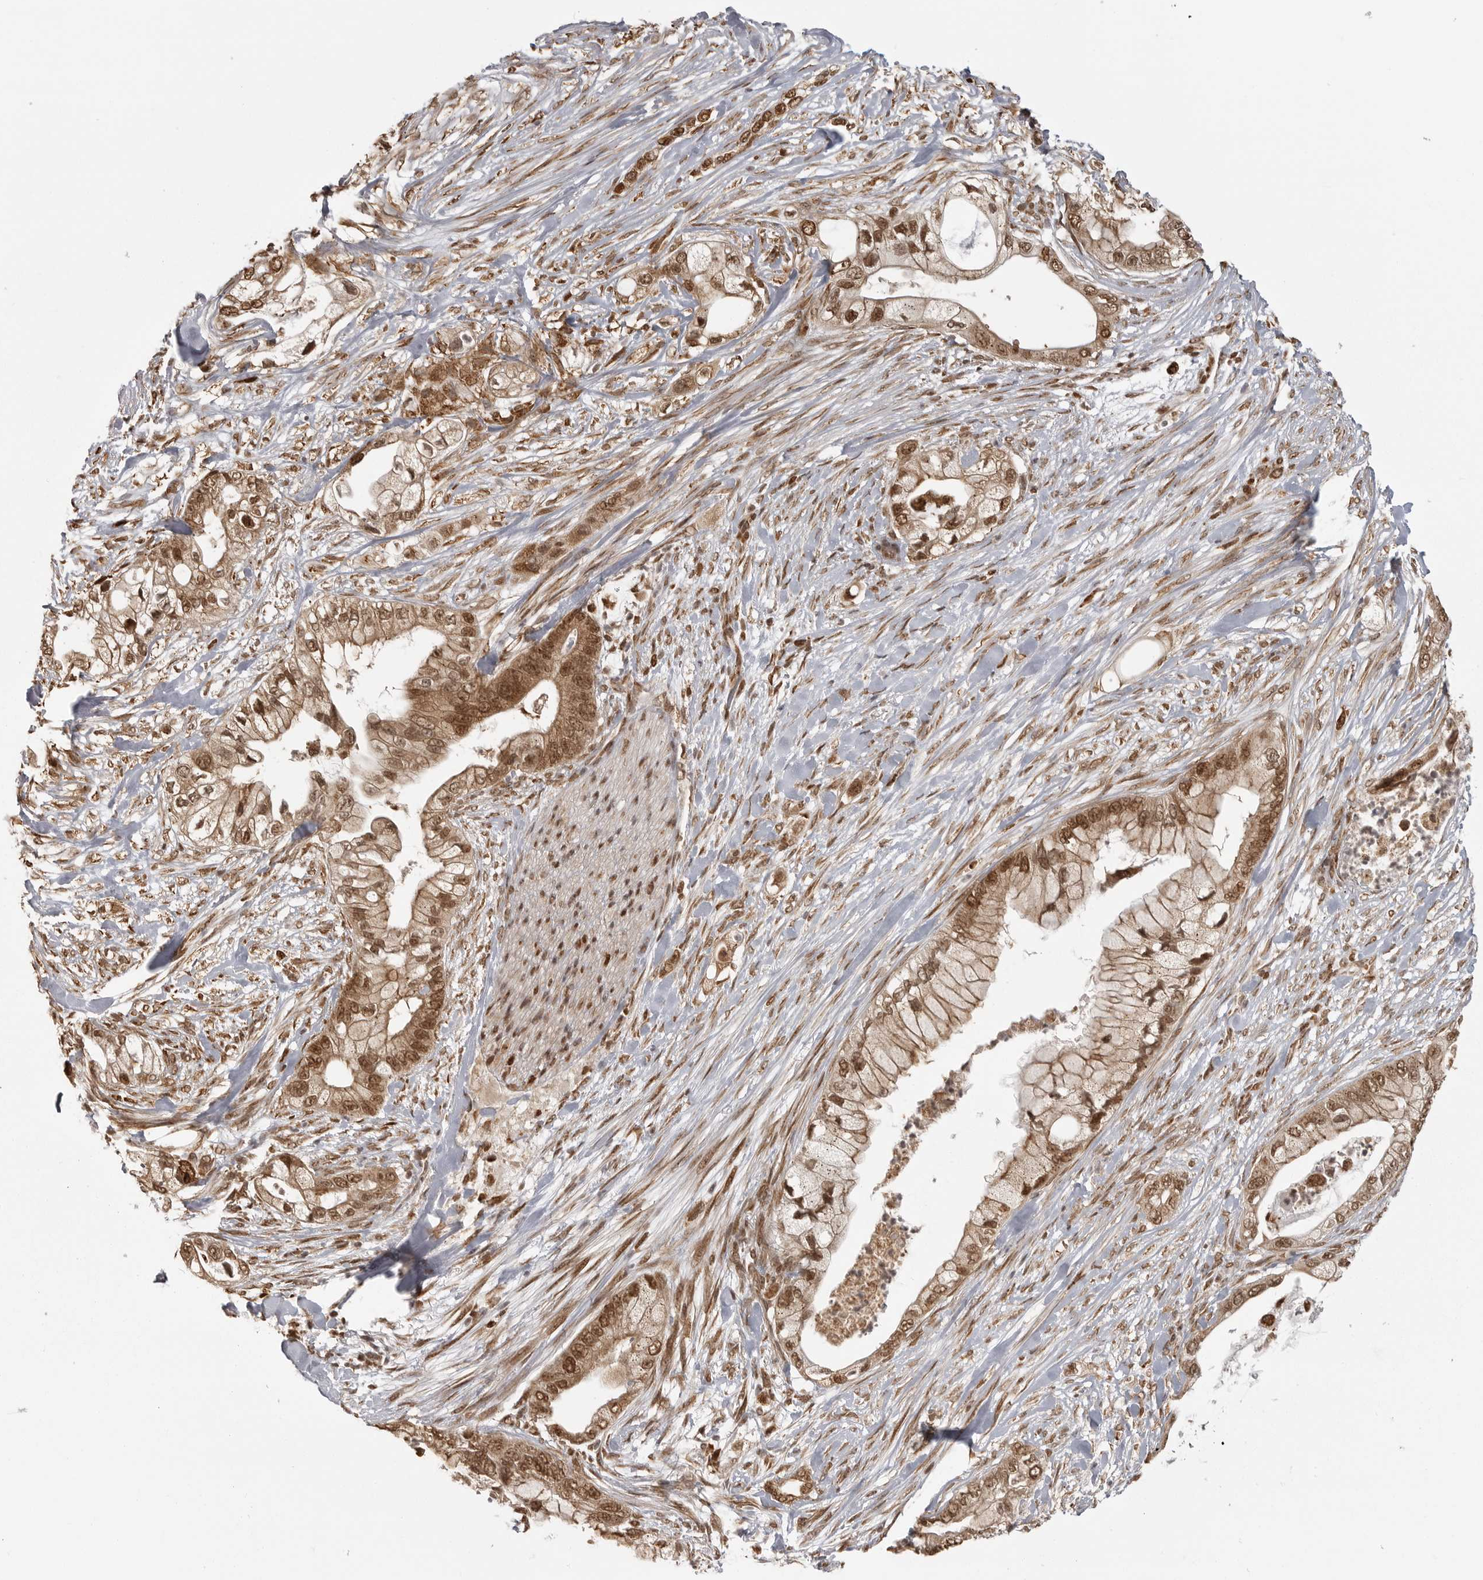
{"staining": {"intensity": "moderate", "quantity": ">75%", "location": "cytoplasmic/membranous,nuclear"}, "tissue": "pancreatic cancer", "cell_type": "Tumor cells", "image_type": "cancer", "snomed": [{"axis": "morphology", "description": "Adenocarcinoma, NOS"}, {"axis": "topography", "description": "Pancreas"}], "caption": "Protein expression analysis of pancreatic cancer (adenocarcinoma) shows moderate cytoplasmic/membranous and nuclear expression in approximately >75% of tumor cells.", "gene": "ISG20L2", "patient": {"sex": "male", "age": 53}}